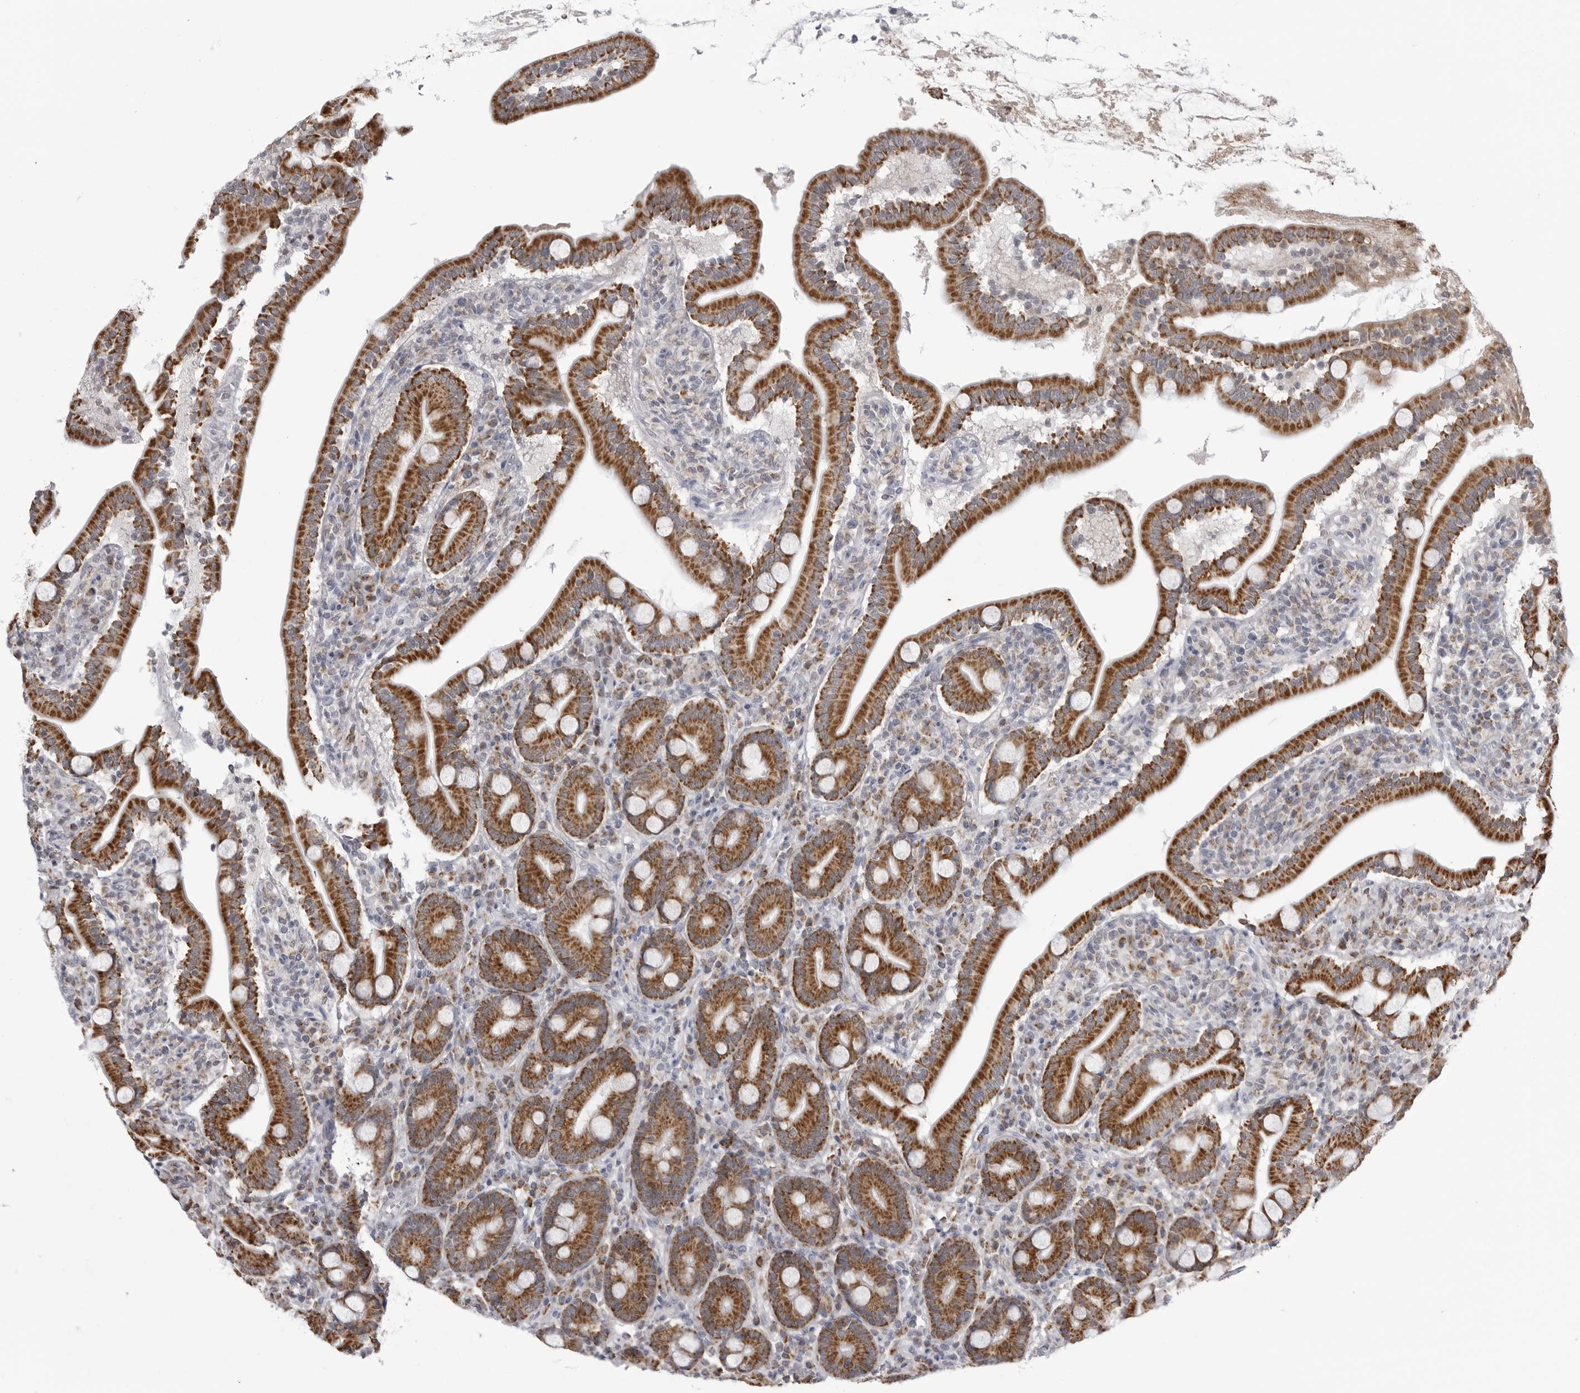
{"staining": {"intensity": "strong", "quantity": ">75%", "location": "cytoplasmic/membranous"}, "tissue": "duodenum", "cell_type": "Glandular cells", "image_type": "normal", "snomed": [{"axis": "morphology", "description": "Normal tissue, NOS"}, {"axis": "topography", "description": "Duodenum"}], "caption": "High-power microscopy captured an IHC histopathology image of unremarkable duodenum, revealing strong cytoplasmic/membranous expression in approximately >75% of glandular cells.", "gene": "FH", "patient": {"sex": "male", "age": 35}}